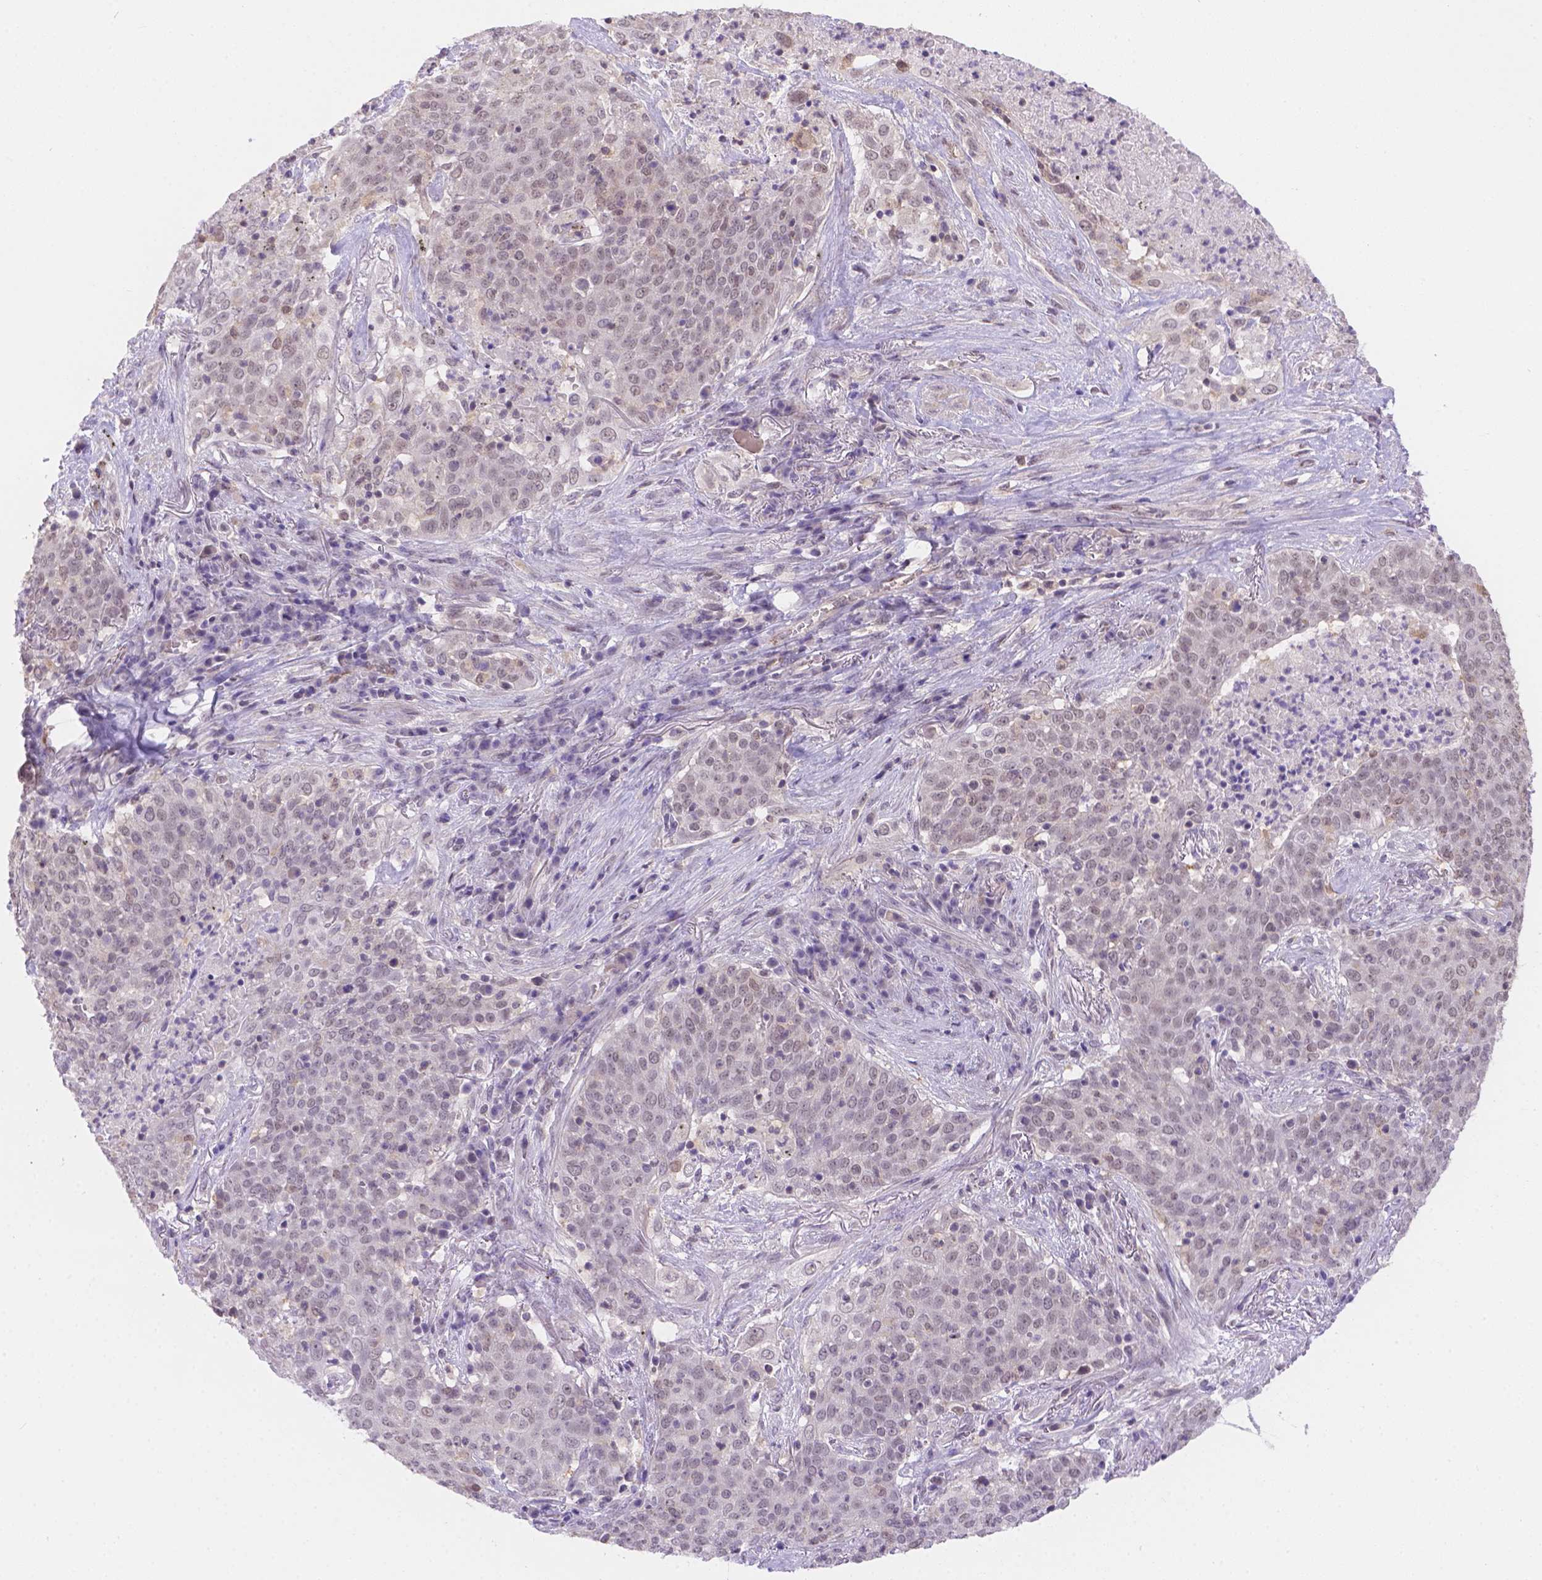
{"staining": {"intensity": "weak", "quantity": "<25%", "location": "cytoplasmic/membranous"}, "tissue": "lung cancer", "cell_type": "Tumor cells", "image_type": "cancer", "snomed": [{"axis": "morphology", "description": "Squamous cell carcinoma, NOS"}, {"axis": "topography", "description": "Lung"}], "caption": "This is an IHC micrograph of lung squamous cell carcinoma. There is no staining in tumor cells.", "gene": "NXPE2", "patient": {"sex": "male", "age": 82}}